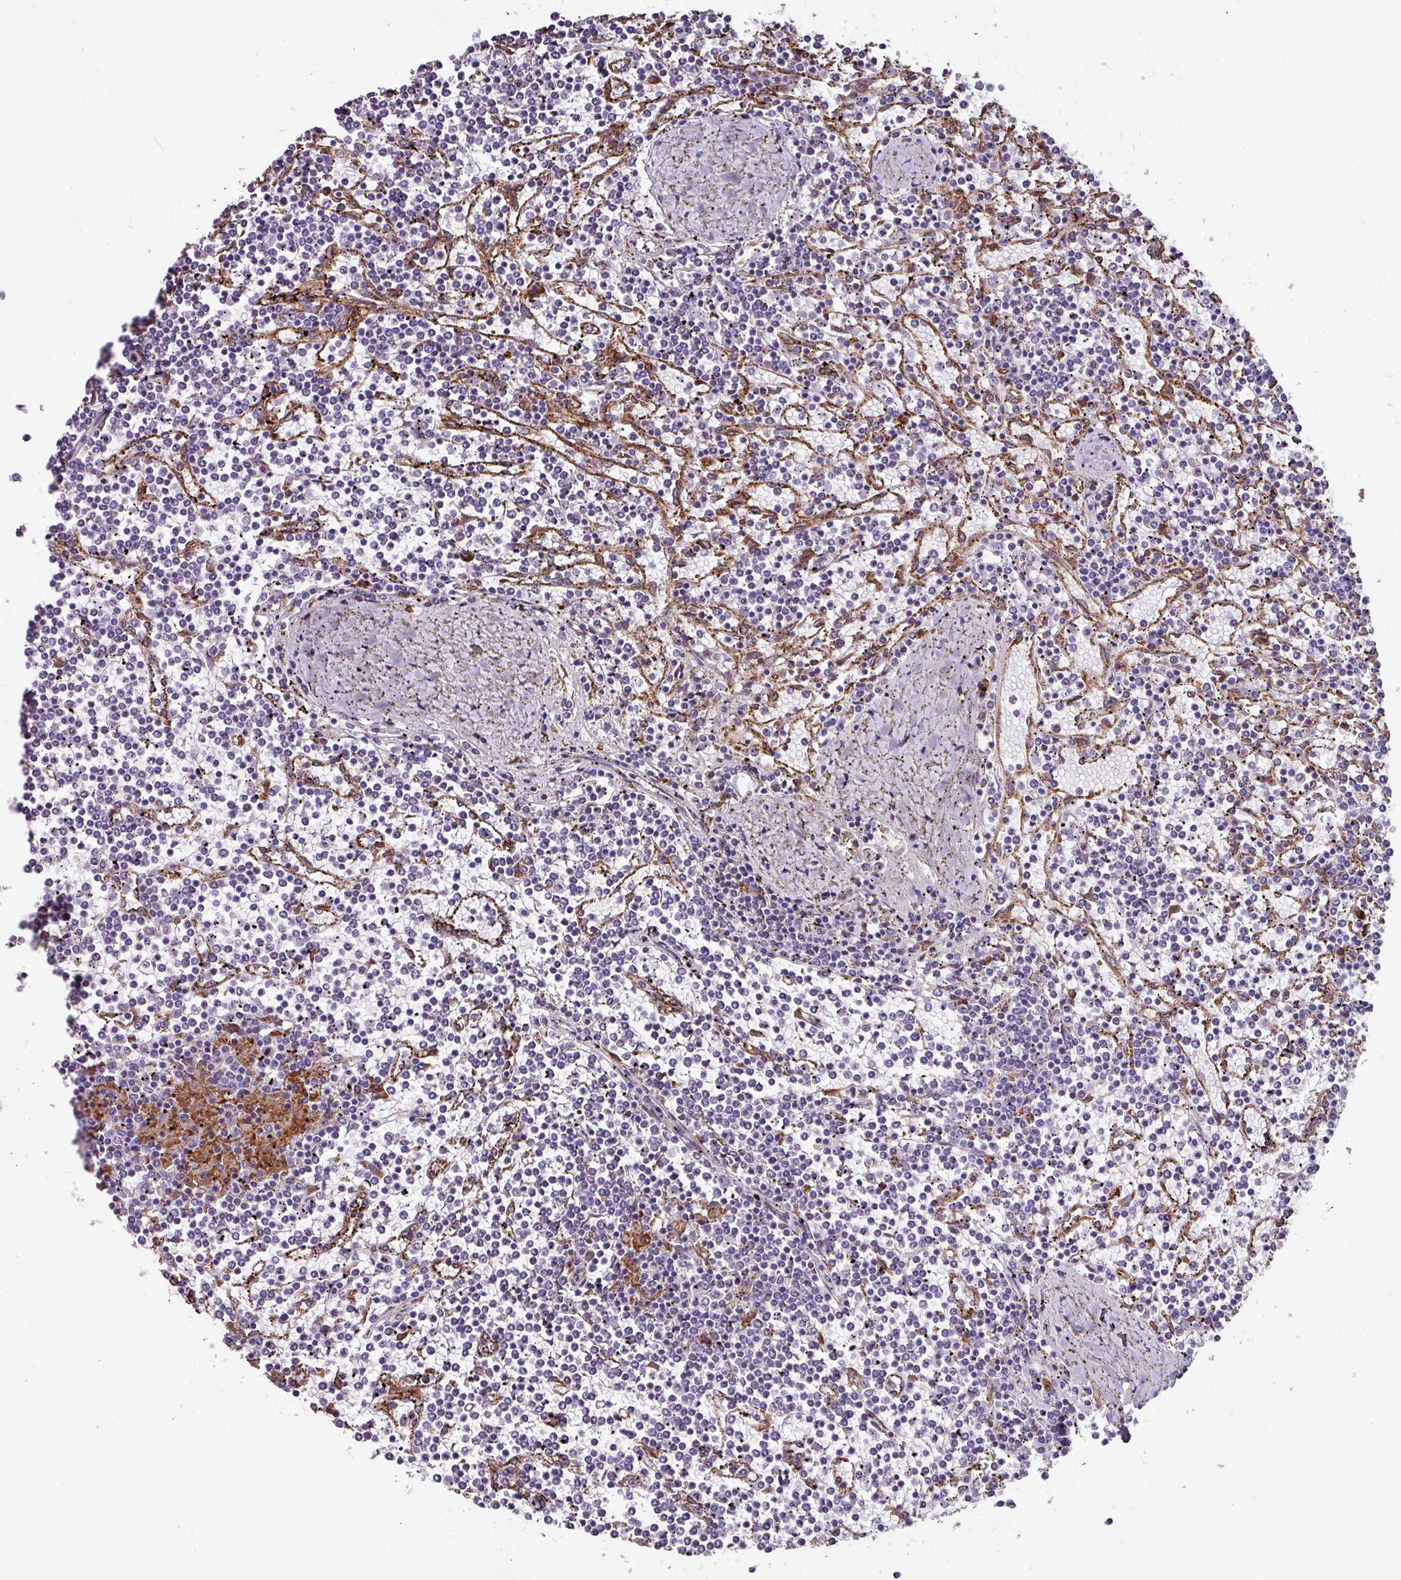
{"staining": {"intensity": "negative", "quantity": "none", "location": "none"}, "tissue": "lymphoma", "cell_type": "Tumor cells", "image_type": "cancer", "snomed": [{"axis": "morphology", "description": "Malignant lymphoma, non-Hodgkin's type, Low grade"}, {"axis": "topography", "description": "Spleen"}], "caption": "Immunohistochemistry photomicrograph of neoplastic tissue: lymphoma stained with DAB demonstrates no significant protein staining in tumor cells.", "gene": "BMS1", "patient": {"sex": "female", "age": 19}}